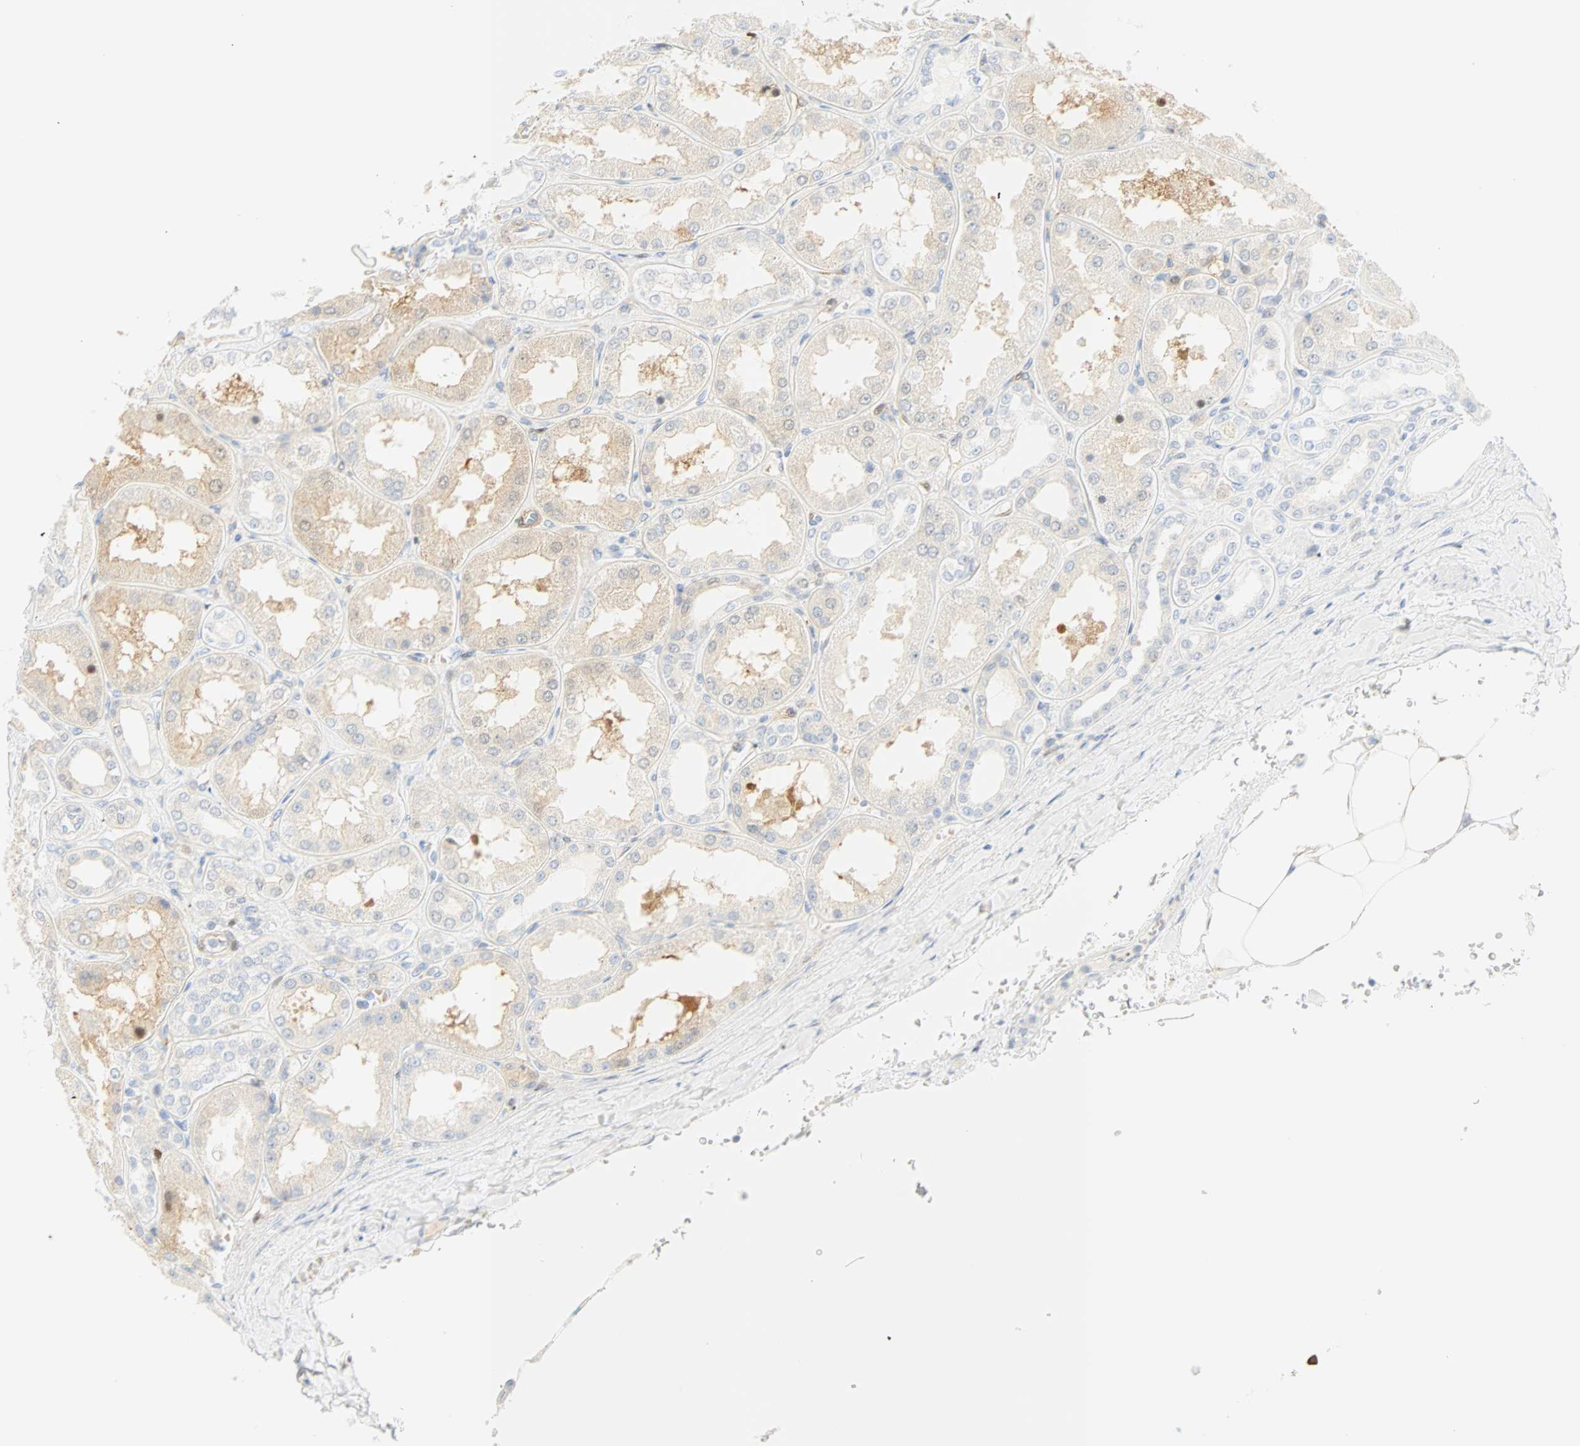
{"staining": {"intensity": "negative", "quantity": "none", "location": "none"}, "tissue": "kidney", "cell_type": "Cells in glomeruli", "image_type": "normal", "snomed": [{"axis": "morphology", "description": "Normal tissue, NOS"}, {"axis": "topography", "description": "Kidney"}], "caption": "This micrograph is of unremarkable kidney stained with immunohistochemistry (IHC) to label a protein in brown with the nuclei are counter-stained blue. There is no positivity in cells in glomeruli. (DAB (3,3'-diaminobenzidine) immunohistochemistry (IHC) with hematoxylin counter stain).", "gene": "SELENBP1", "patient": {"sex": "female", "age": 56}}